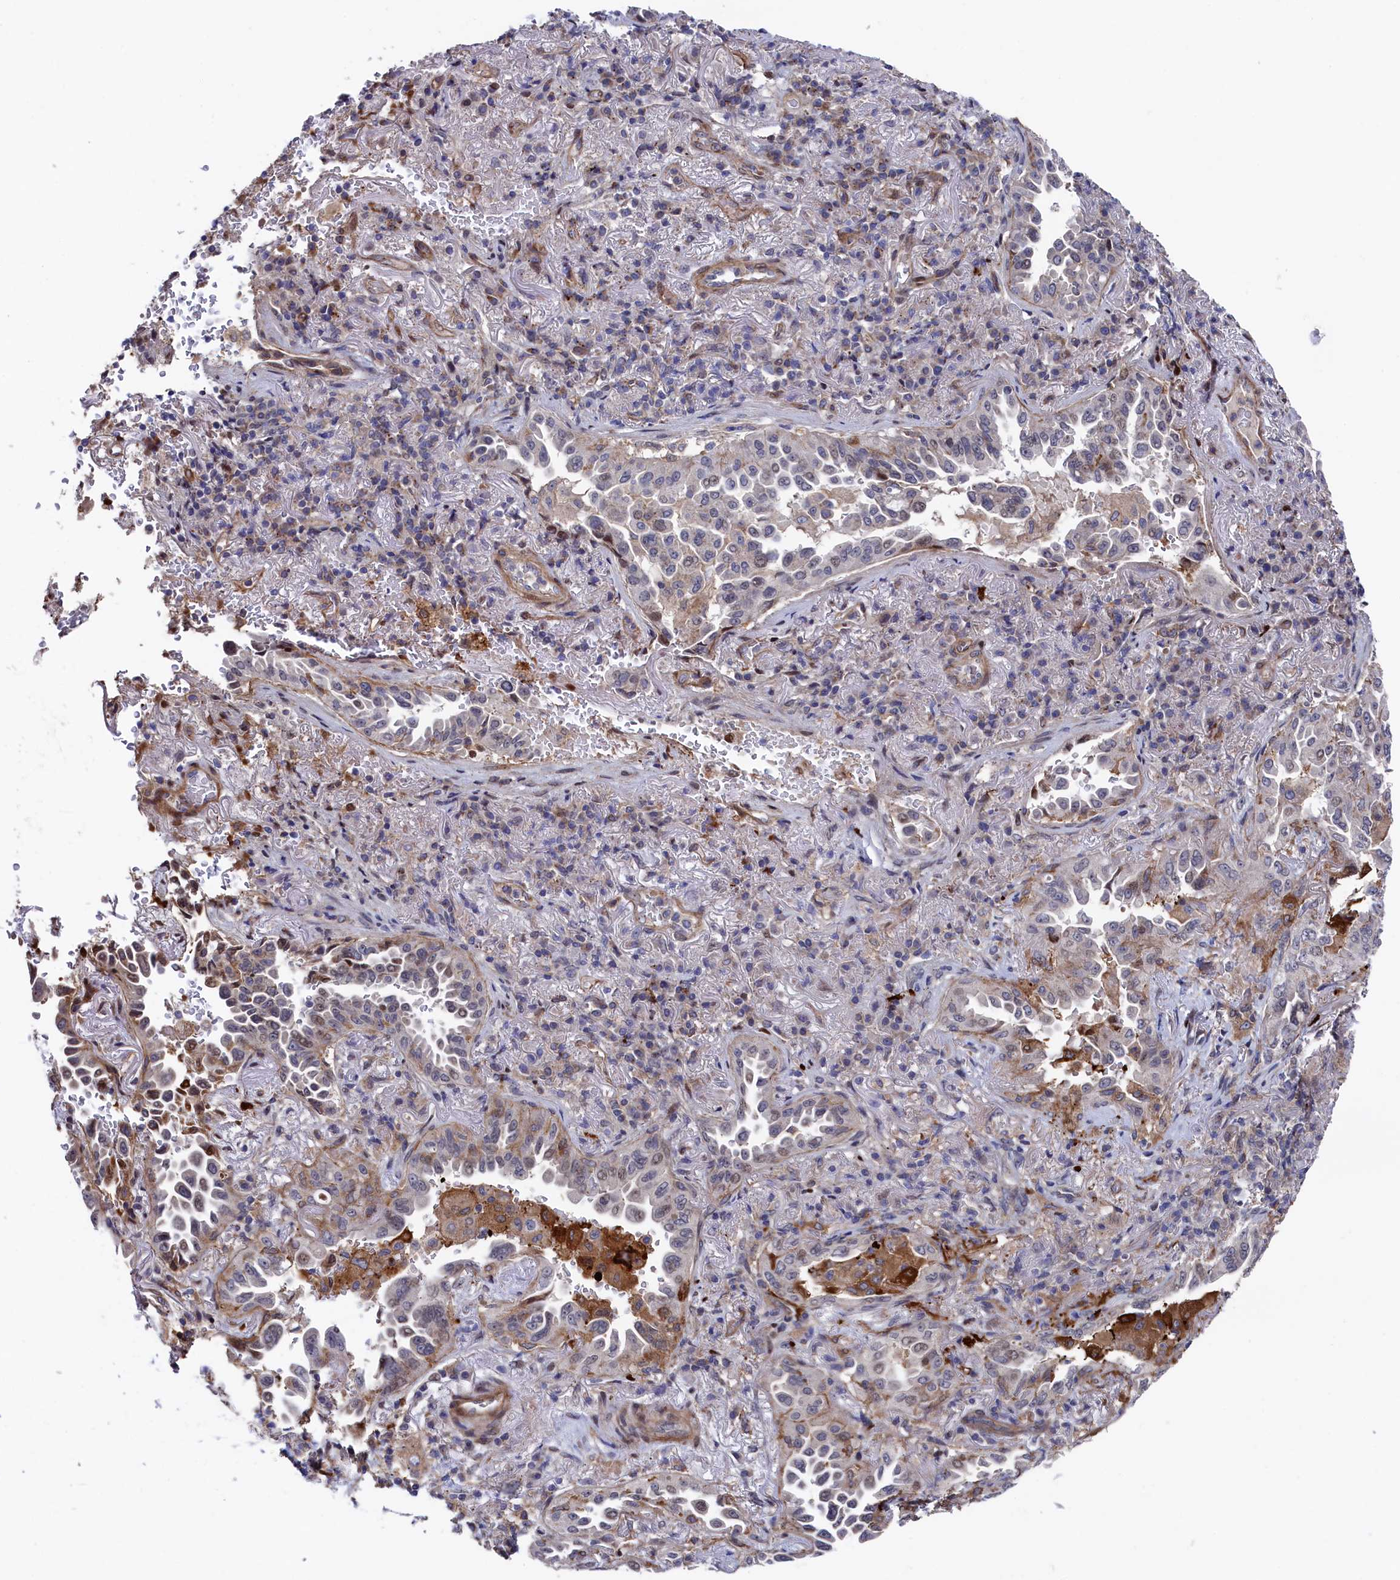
{"staining": {"intensity": "weak", "quantity": "25%-75%", "location": "cytoplasmic/membranous"}, "tissue": "lung cancer", "cell_type": "Tumor cells", "image_type": "cancer", "snomed": [{"axis": "morphology", "description": "Adenocarcinoma, NOS"}, {"axis": "topography", "description": "Lung"}], "caption": "This is an image of immunohistochemistry staining of lung adenocarcinoma, which shows weak expression in the cytoplasmic/membranous of tumor cells.", "gene": "ZNF891", "patient": {"sex": "female", "age": 69}}